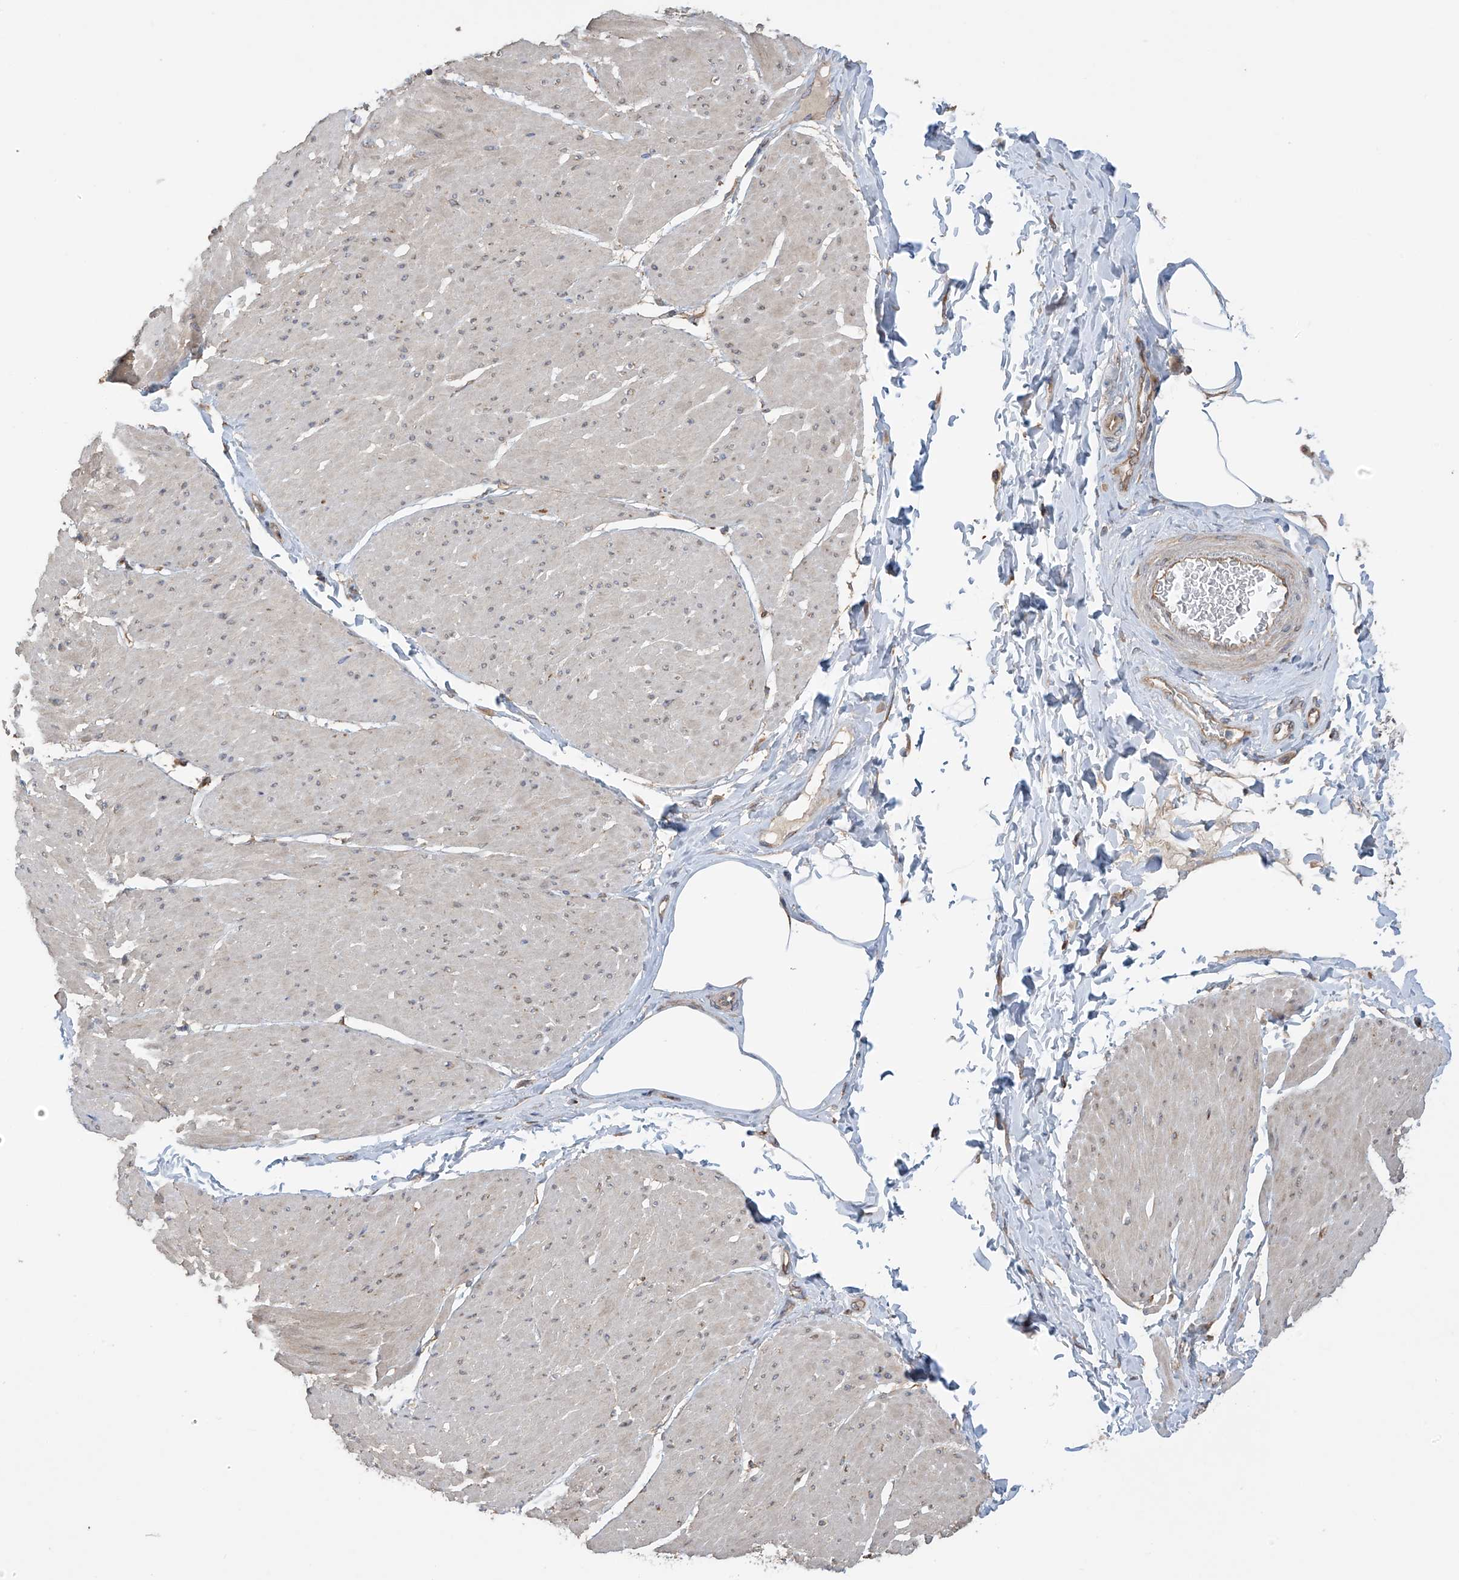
{"staining": {"intensity": "weak", "quantity": "<25%", "location": "cytoplasmic/membranous"}, "tissue": "smooth muscle", "cell_type": "Smooth muscle cells", "image_type": "normal", "snomed": [{"axis": "morphology", "description": "Urothelial carcinoma, High grade"}, {"axis": "topography", "description": "Urinary bladder"}], "caption": "A high-resolution image shows immunohistochemistry (IHC) staining of unremarkable smooth muscle, which shows no significant staining in smooth muscle cells. (Brightfield microscopy of DAB immunohistochemistry (IHC) at high magnification).", "gene": "PNPT1", "patient": {"sex": "male", "age": 46}}